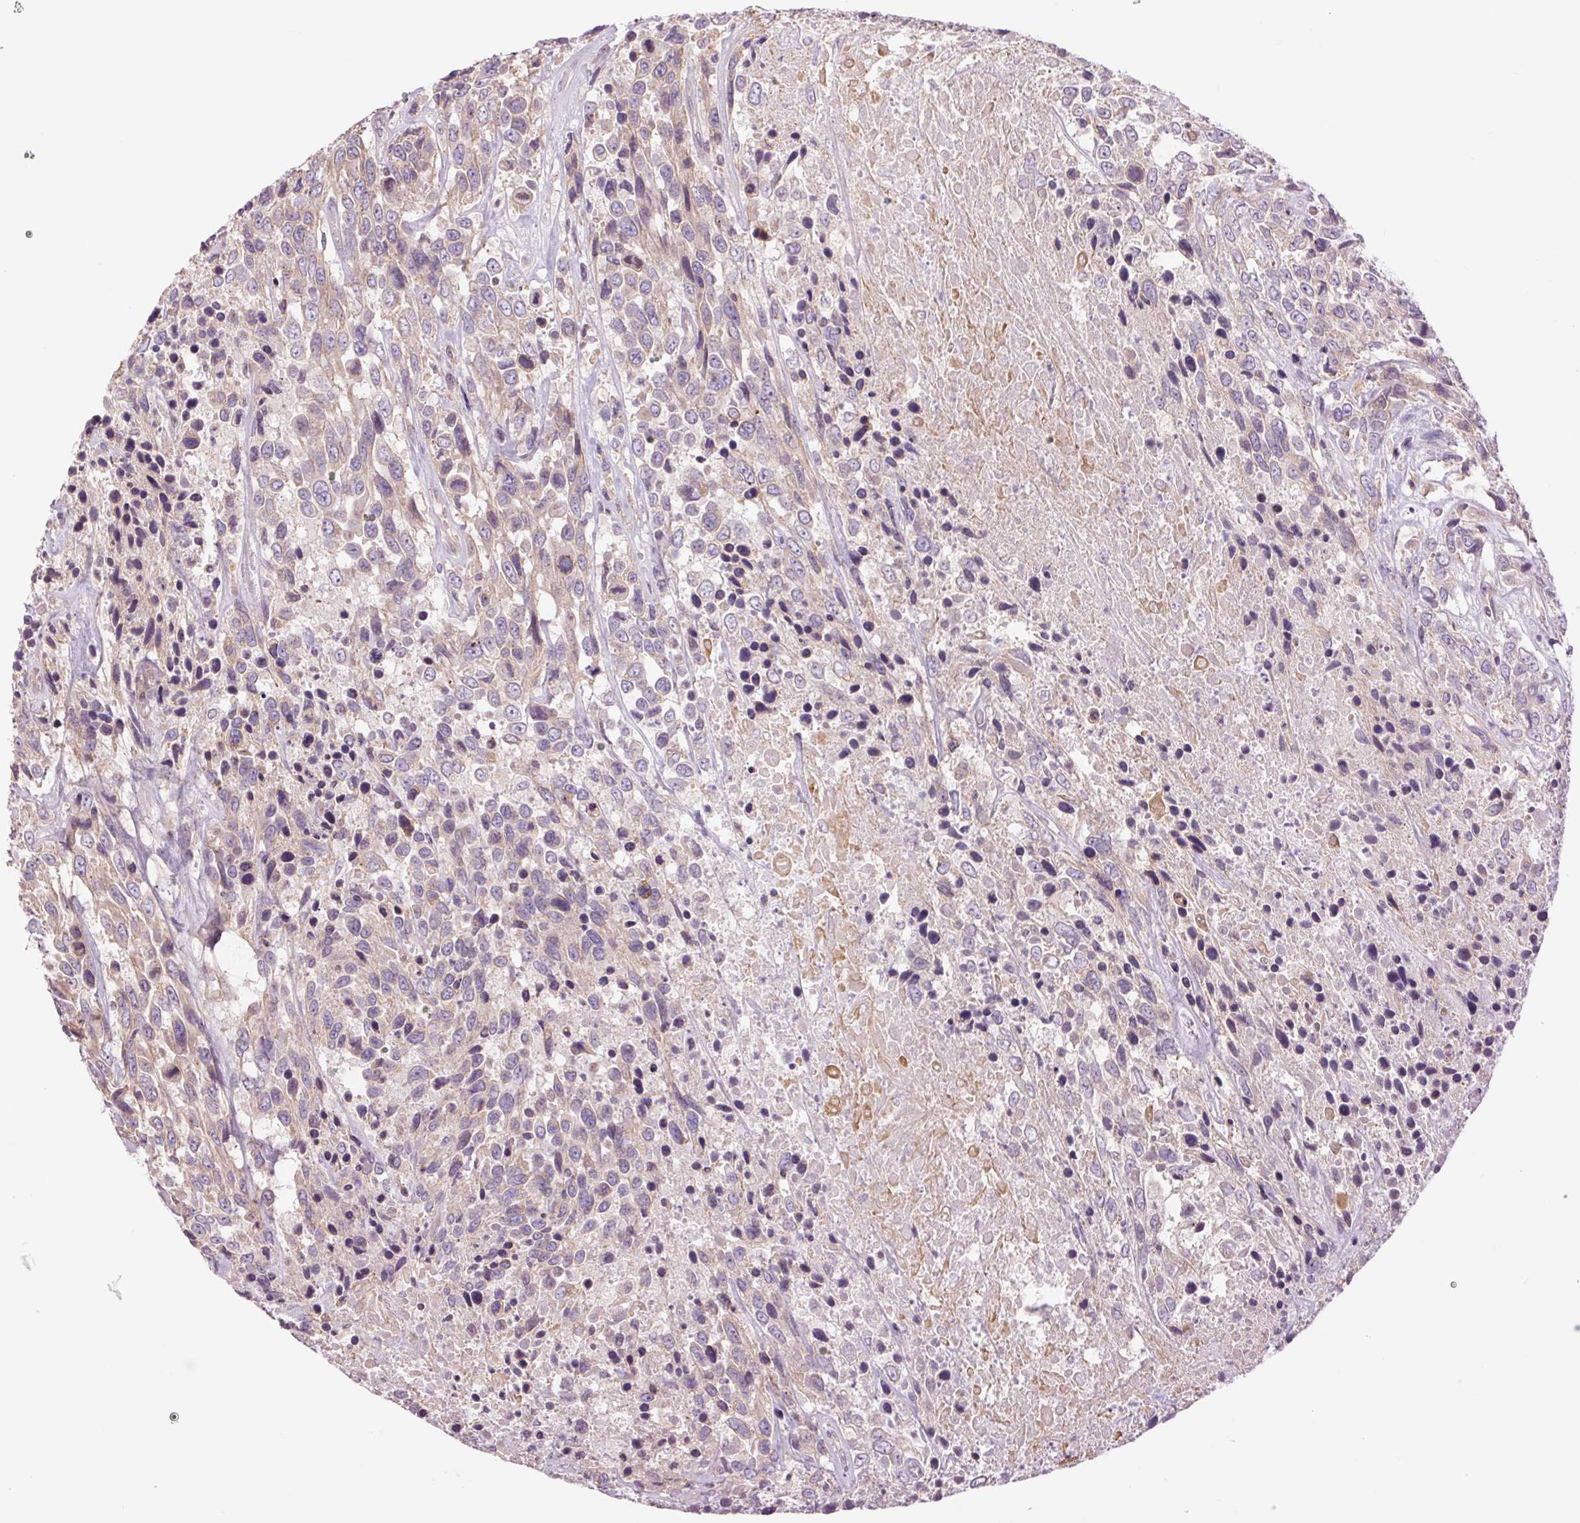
{"staining": {"intensity": "weak", "quantity": "<25%", "location": "cytoplasmic/membranous"}, "tissue": "urothelial cancer", "cell_type": "Tumor cells", "image_type": "cancer", "snomed": [{"axis": "morphology", "description": "Urothelial carcinoma, High grade"}, {"axis": "topography", "description": "Urinary bladder"}], "caption": "This is a histopathology image of immunohistochemistry staining of urothelial carcinoma (high-grade), which shows no staining in tumor cells.", "gene": "CTNNA3", "patient": {"sex": "female", "age": 70}}